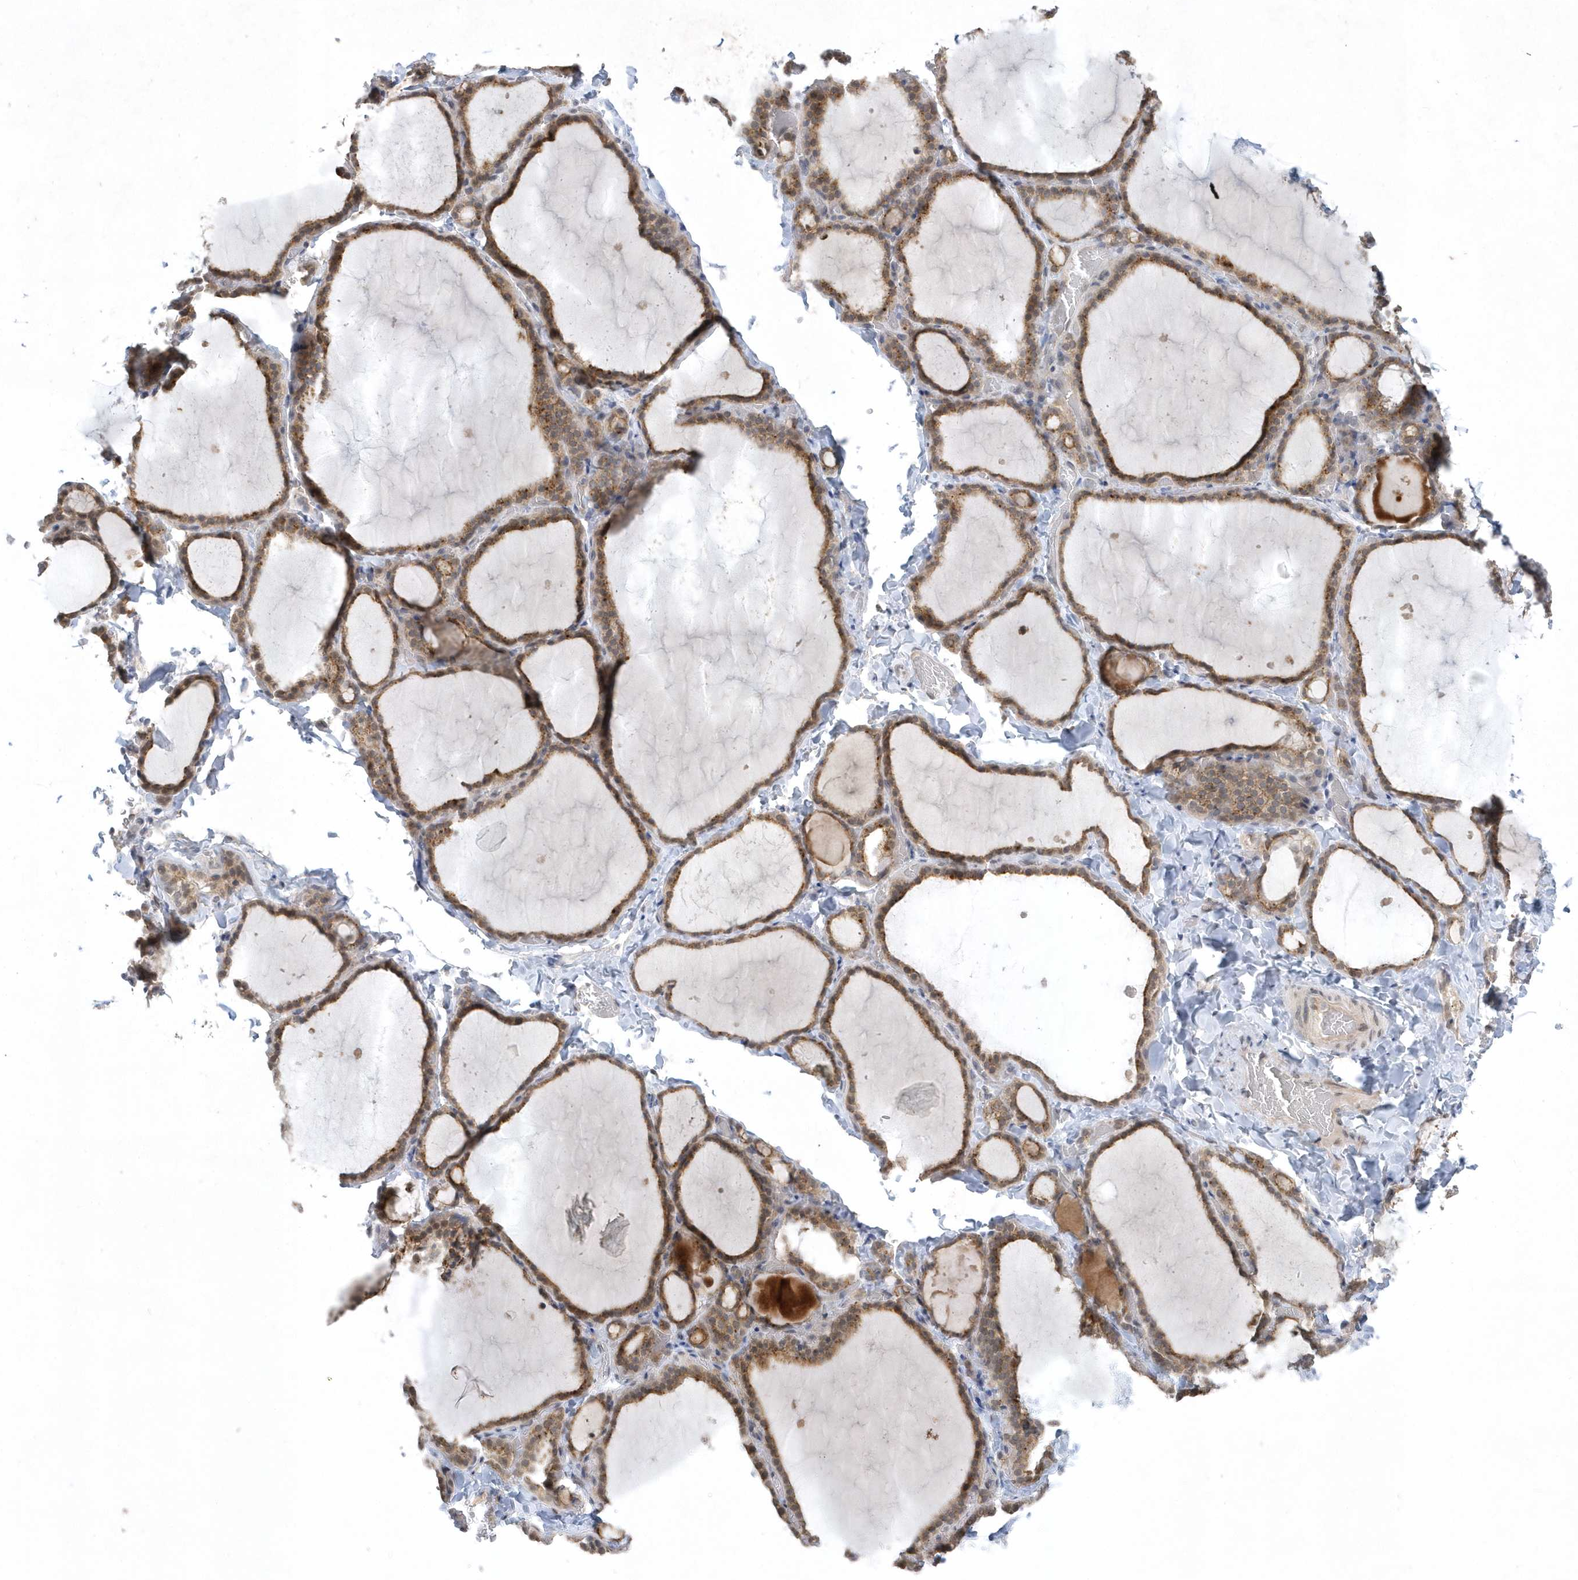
{"staining": {"intensity": "moderate", "quantity": ">75%", "location": "cytoplasmic/membranous,nuclear"}, "tissue": "thyroid gland", "cell_type": "Glandular cells", "image_type": "normal", "snomed": [{"axis": "morphology", "description": "Normal tissue, NOS"}, {"axis": "topography", "description": "Thyroid gland"}], "caption": "Immunohistochemical staining of benign thyroid gland exhibits moderate cytoplasmic/membranous,nuclear protein positivity in approximately >75% of glandular cells.", "gene": "ZC3H12D", "patient": {"sex": "female", "age": 22}}